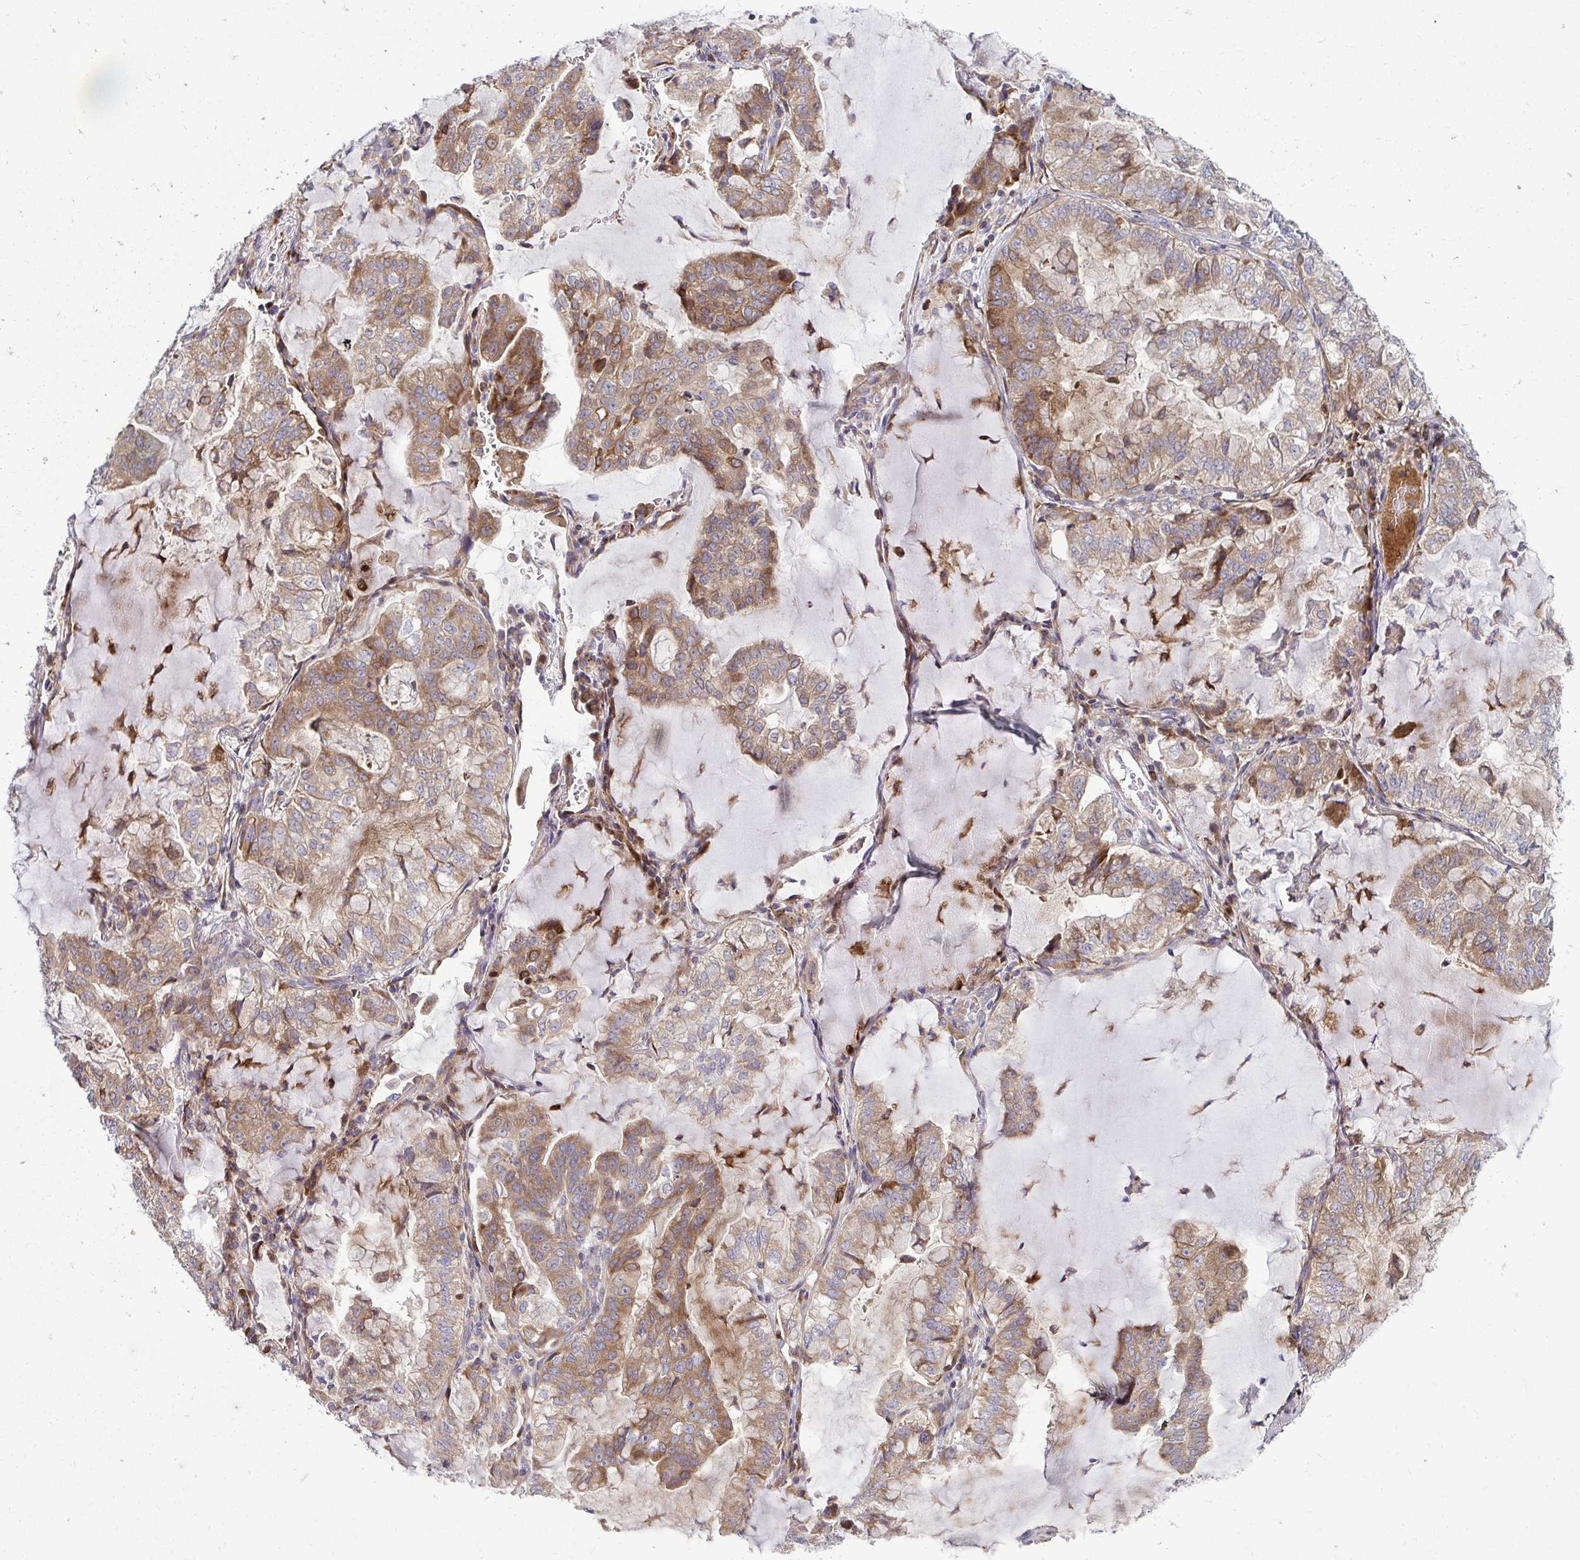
{"staining": {"intensity": "moderate", "quantity": ">75%", "location": "cytoplasmic/membranous"}, "tissue": "lung cancer", "cell_type": "Tumor cells", "image_type": "cancer", "snomed": [{"axis": "morphology", "description": "Adenocarcinoma, NOS"}, {"axis": "topography", "description": "Lymph node"}, {"axis": "topography", "description": "Lung"}], "caption": "The histopathology image displays staining of lung adenocarcinoma, revealing moderate cytoplasmic/membranous protein expression (brown color) within tumor cells.", "gene": "GFPT2", "patient": {"sex": "male", "age": 66}}